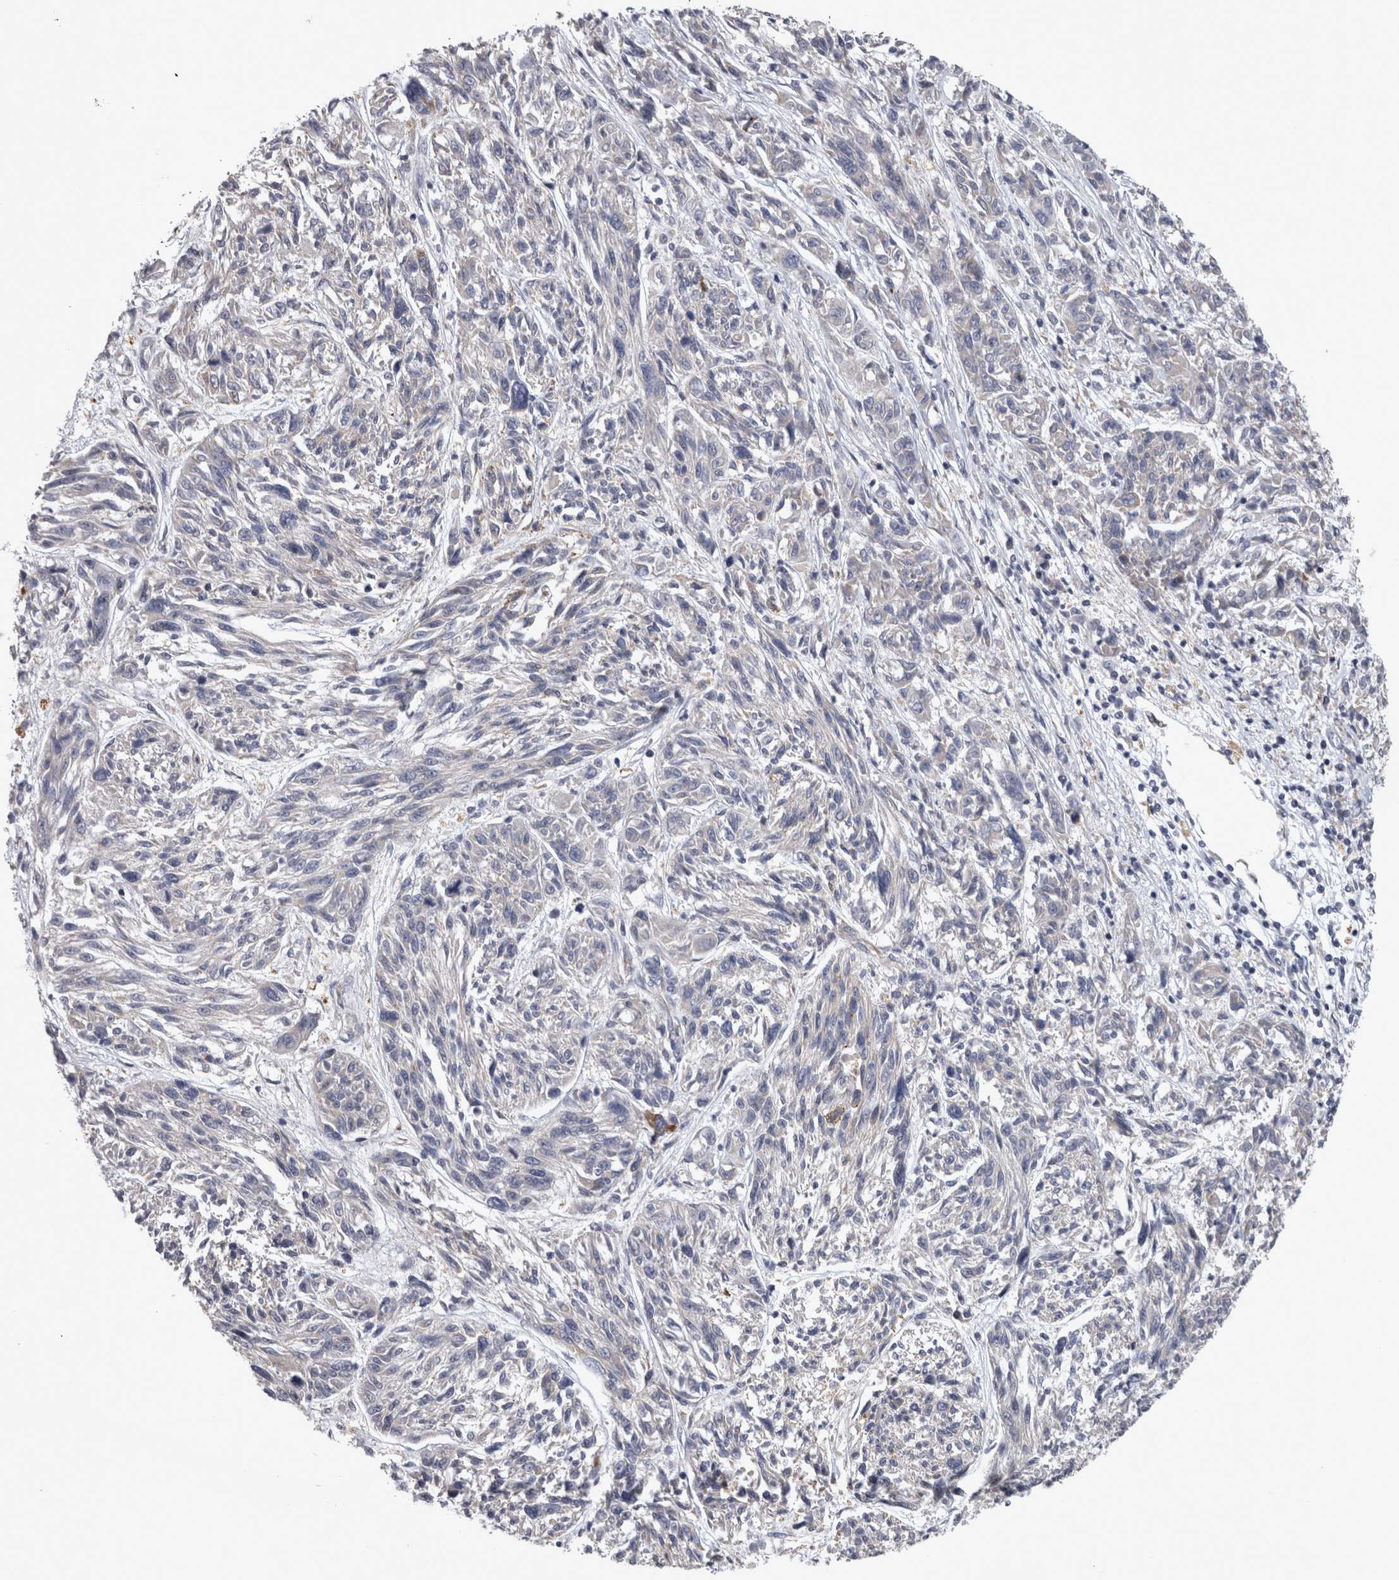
{"staining": {"intensity": "negative", "quantity": "none", "location": "none"}, "tissue": "melanoma", "cell_type": "Tumor cells", "image_type": "cancer", "snomed": [{"axis": "morphology", "description": "Malignant melanoma, NOS"}, {"axis": "topography", "description": "Skin"}], "caption": "Protein analysis of melanoma displays no significant expression in tumor cells. The staining is performed using DAB brown chromogen with nuclei counter-stained in using hematoxylin.", "gene": "DBT", "patient": {"sex": "male", "age": 53}}